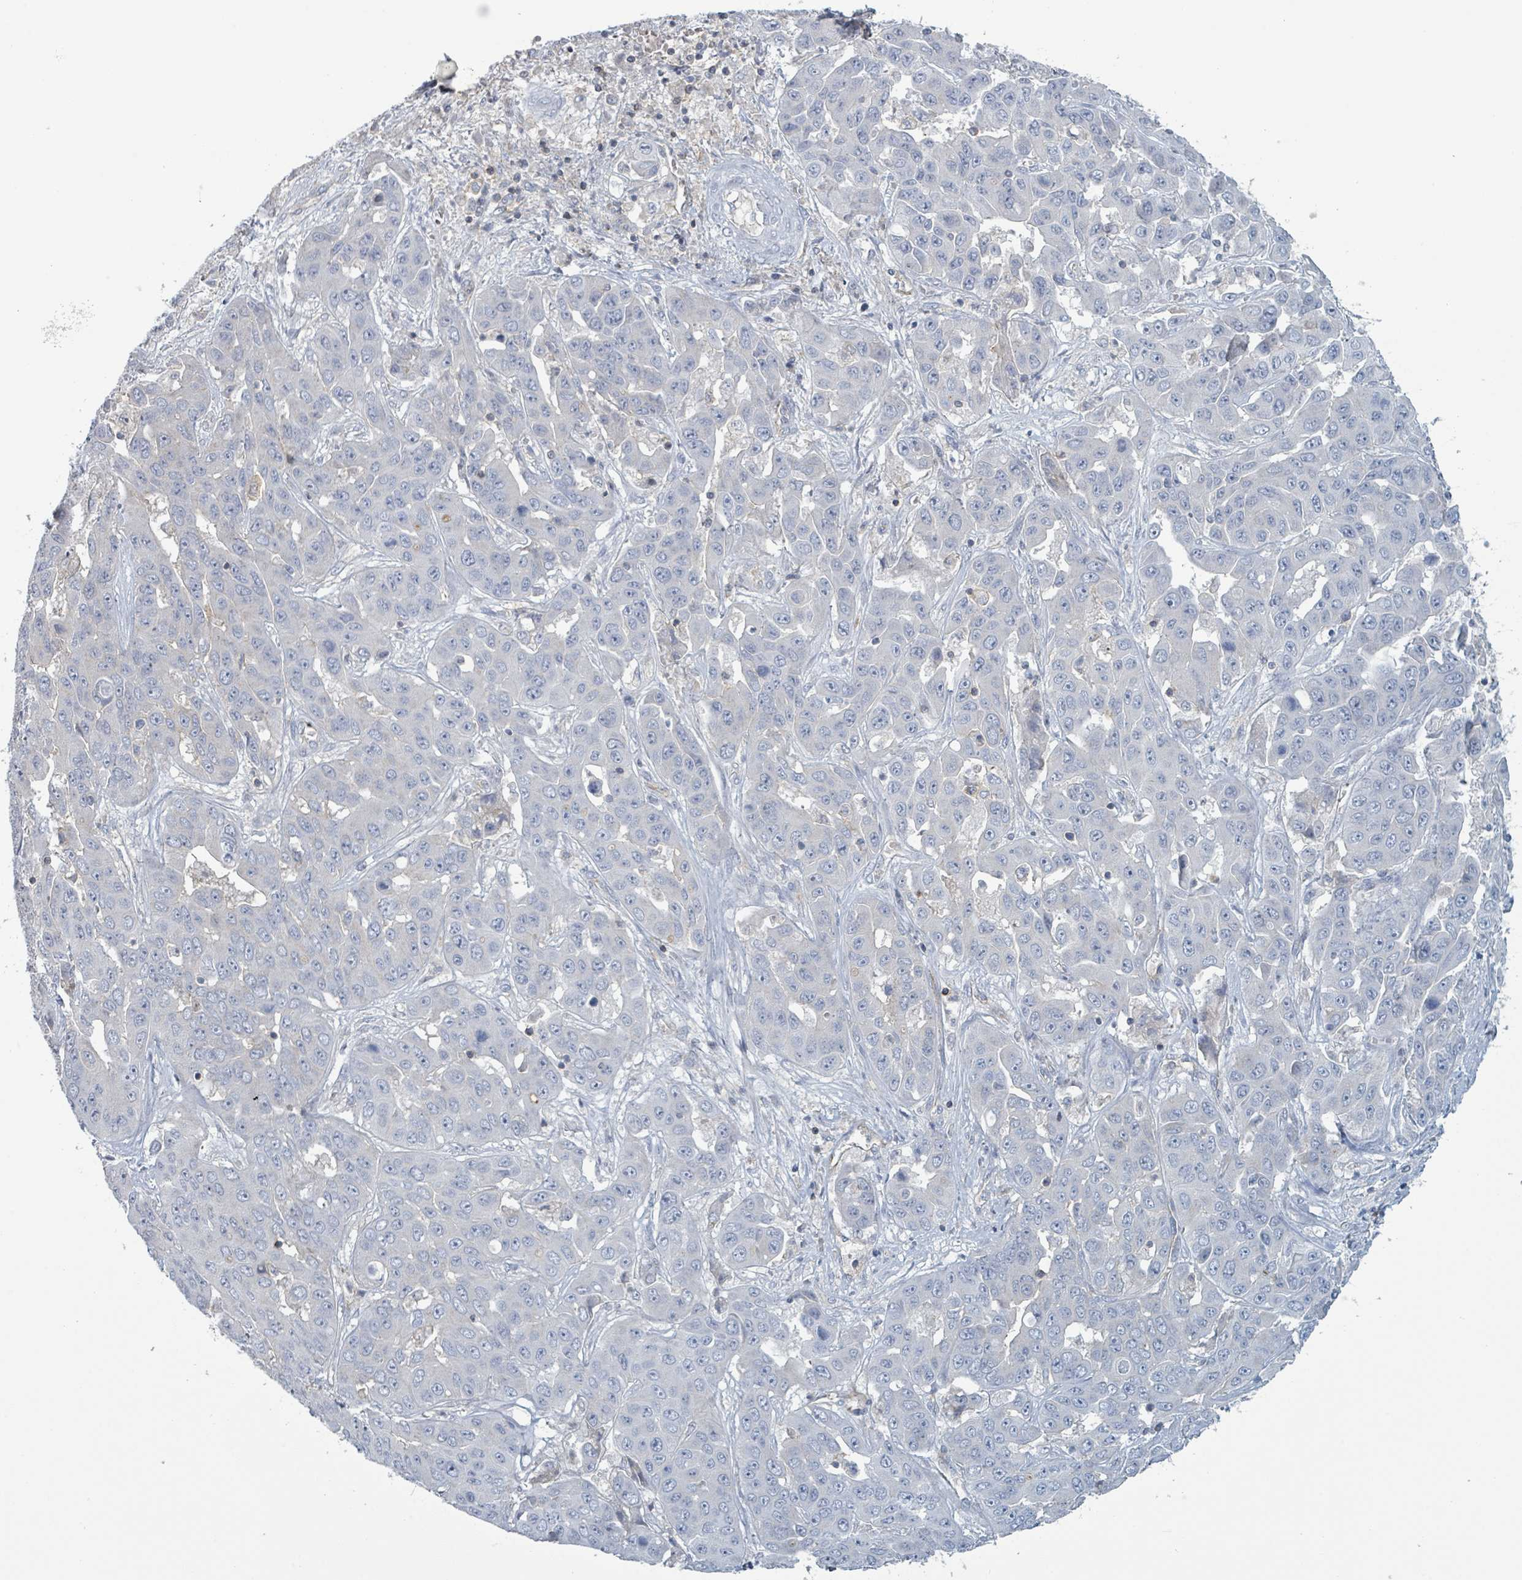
{"staining": {"intensity": "negative", "quantity": "none", "location": "none"}, "tissue": "liver cancer", "cell_type": "Tumor cells", "image_type": "cancer", "snomed": [{"axis": "morphology", "description": "Cholangiocarcinoma"}, {"axis": "topography", "description": "Liver"}], "caption": "A photomicrograph of human cholangiocarcinoma (liver) is negative for staining in tumor cells.", "gene": "TNFRSF14", "patient": {"sex": "female", "age": 52}}